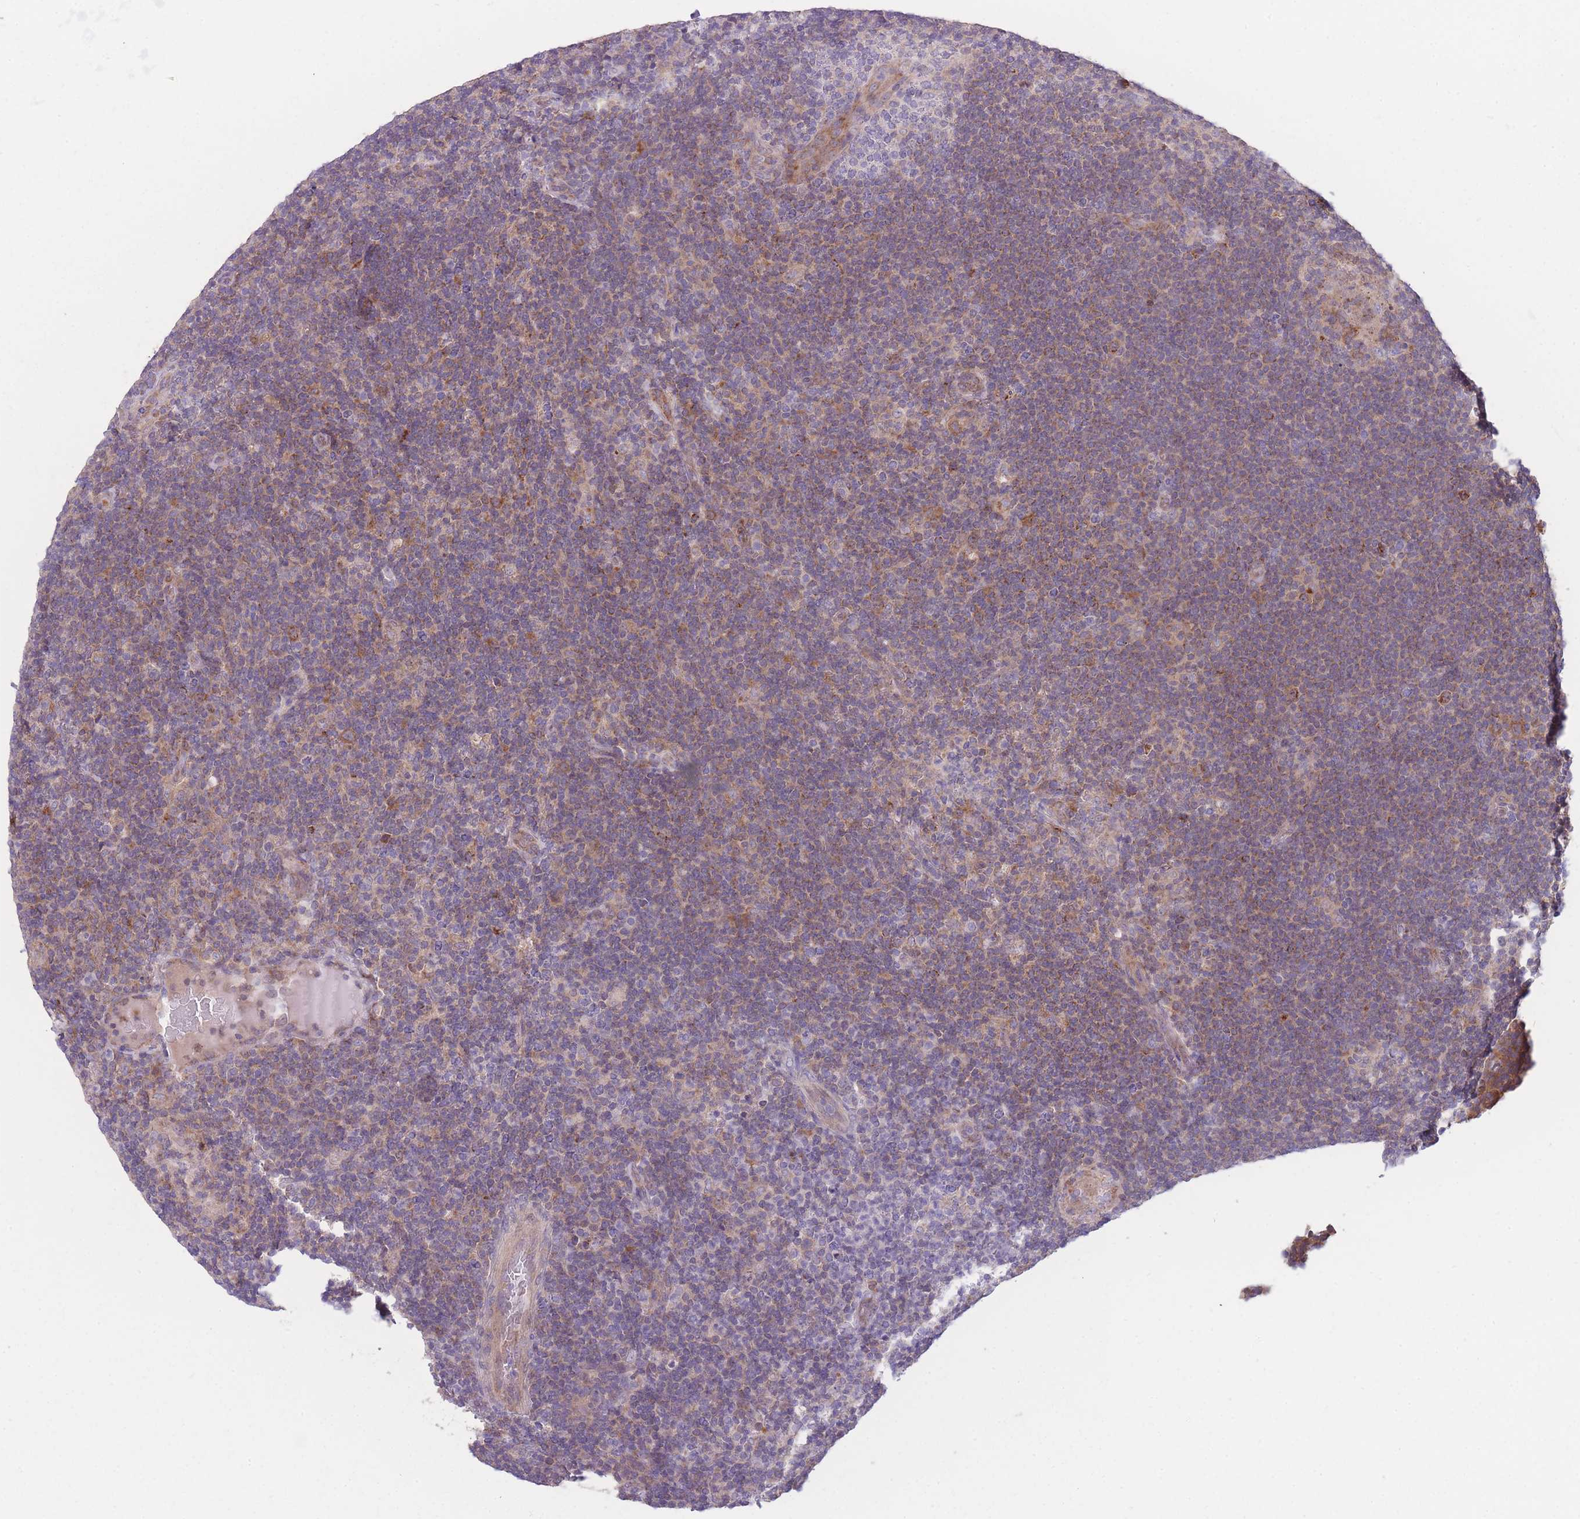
{"staining": {"intensity": "weak", "quantity": ">75%", "location": "cytoplasmic/membranous"}, "tissue": "lymphoma", "cell_type": "Tumor cells", "image_type": "cancer", "snomed": [{"axis": "morphology", "description": "Hodgkin's disease, NOS"}, {"axis": "topography", "description": "Lymph node"}], "caption": "This is an image of immunohistochemistry staining of Hodgkin's disease, which shows weak positivity in the cytoplasmic/membranous of tumor cells.", "gene": "CCT6B", "patient": {"sex": "female", "age": 57}}